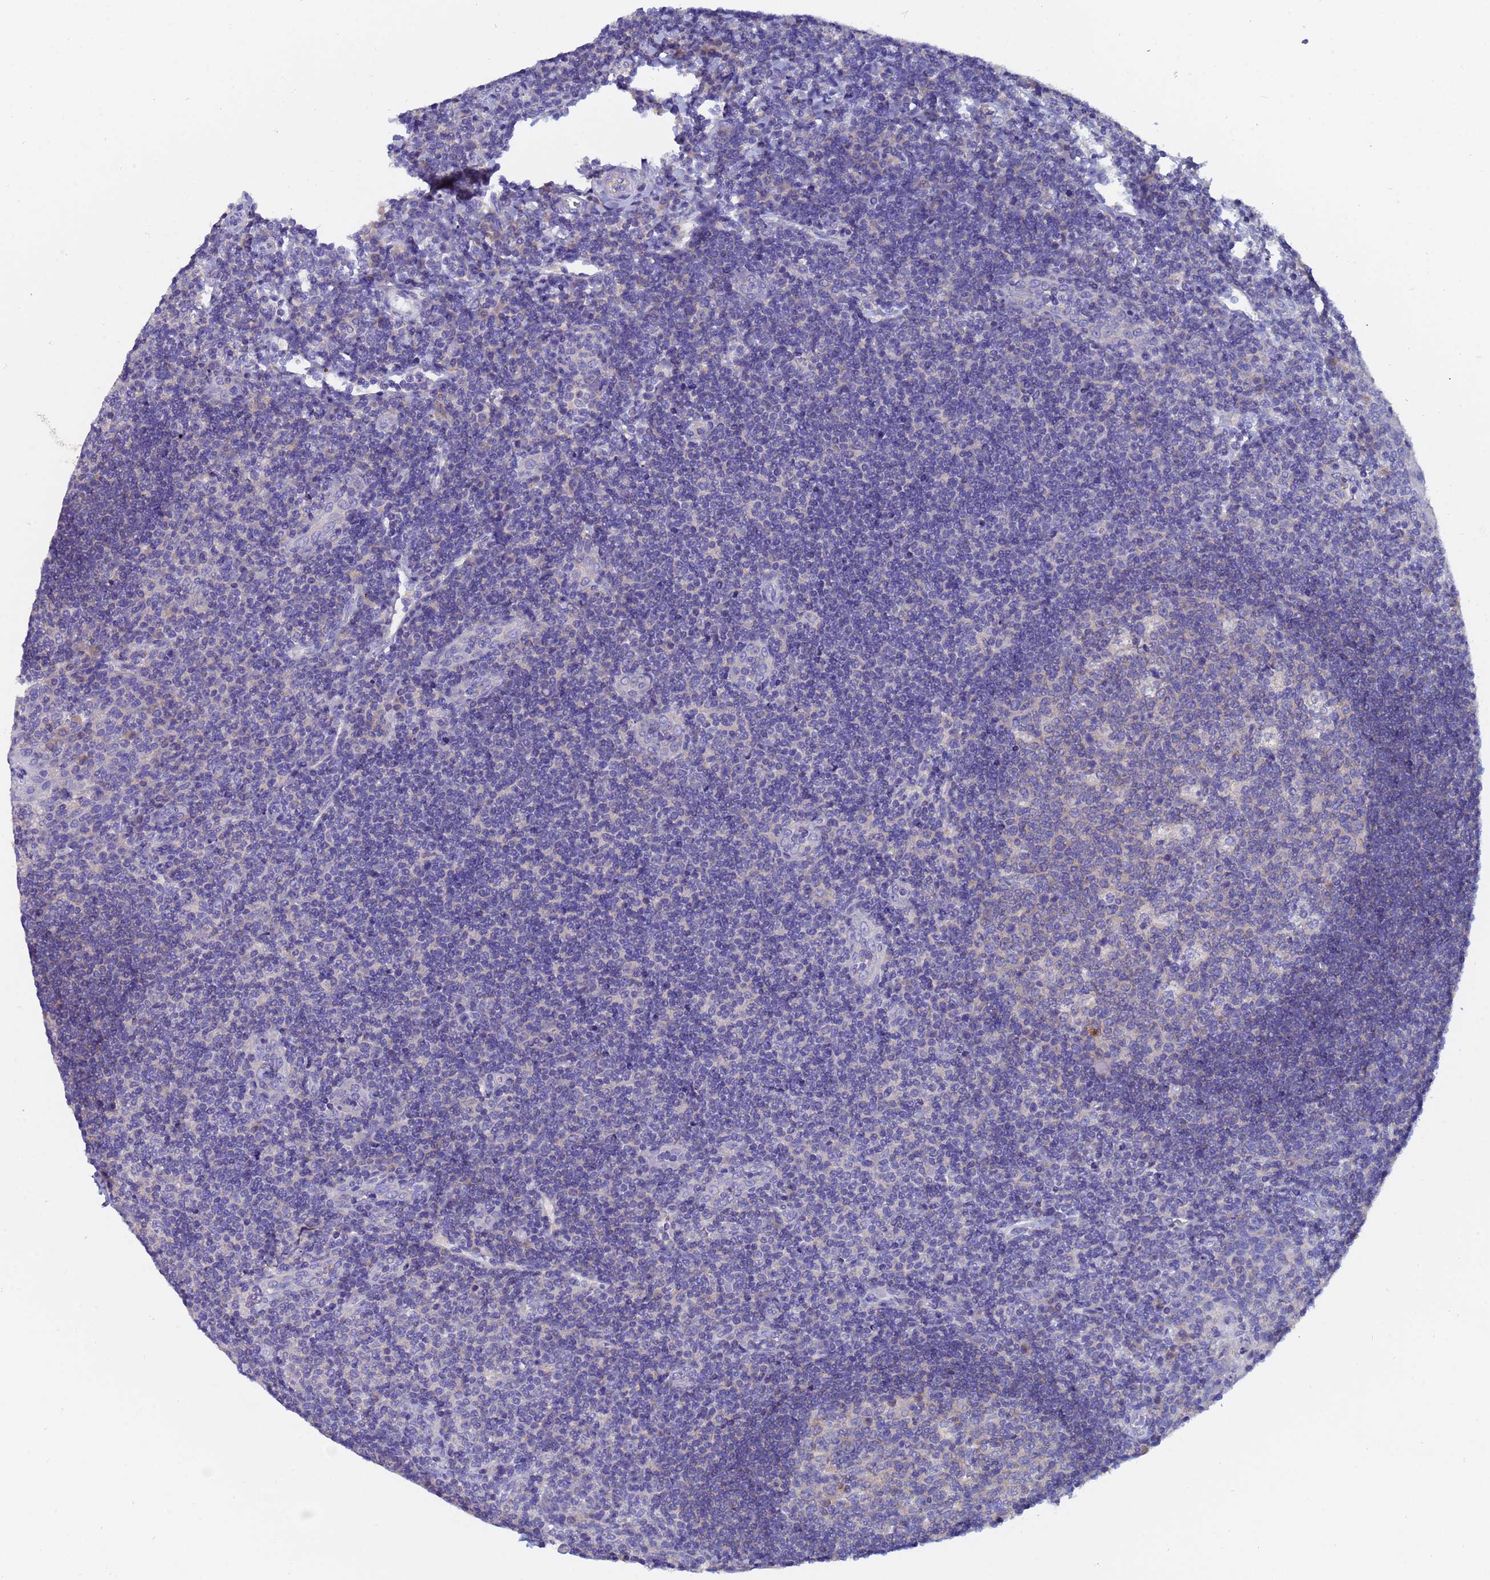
{"staining": {"intensity": "negative", "quantity": "none", "location": "none"}, "tissue": "tonsil", "cell_type": "Germinal center cells", "image_type": "normal", "snomed": [{"axis": "morphology", "description": "Normal tissue, NOS"}, {"axis": "topography", "description": "Tonsil"}], "caption": "The image displays no significant staining in germinal center cells of tonsil.", "gene": "UBE2O", "patient": {"sex": "male", "age": 17}}